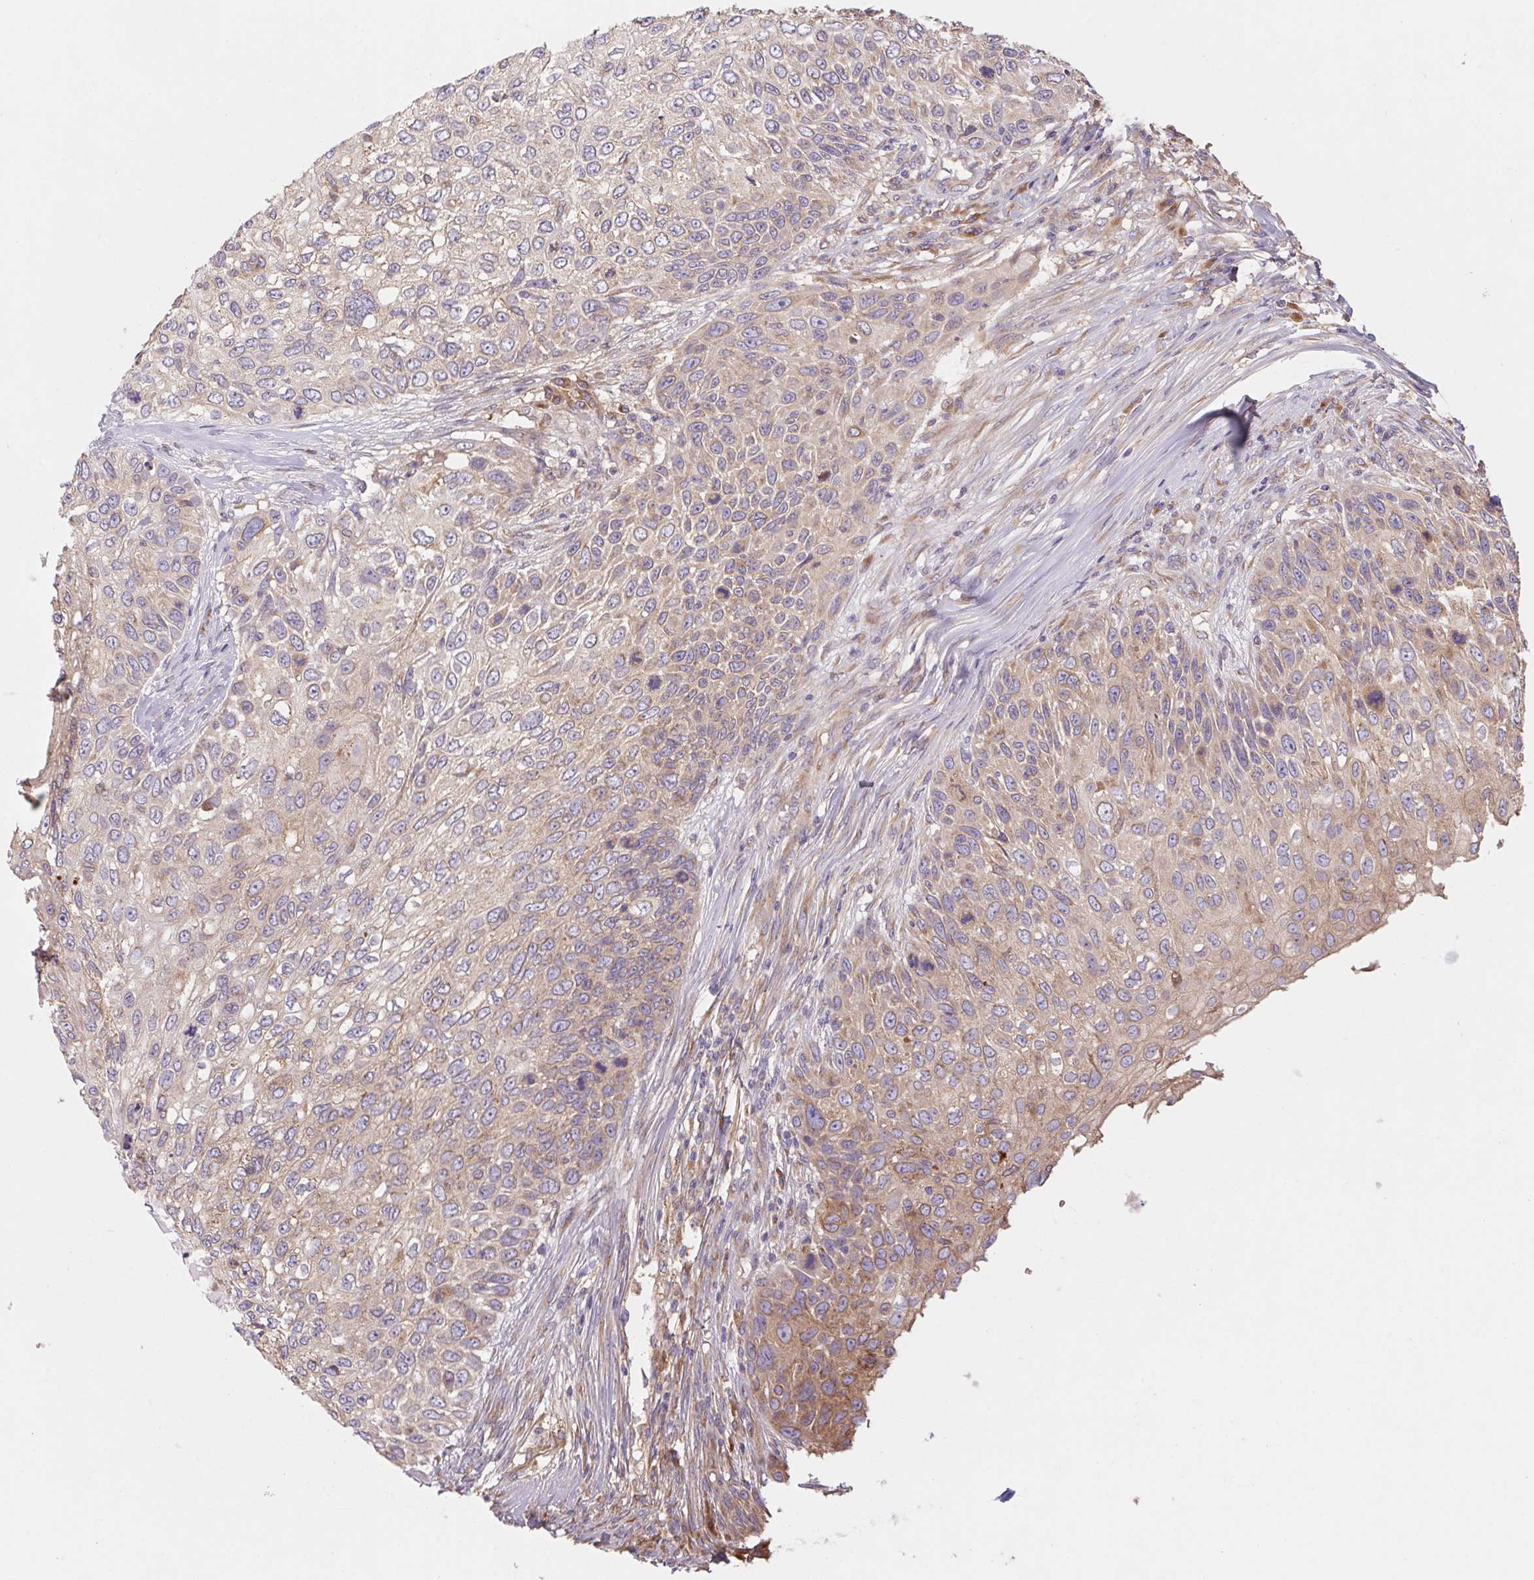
{"staining": {"intensity": "moderate", "quantity": "<25%", "location": "cytoplasmic/membranous"}, "tissue": "skin cancer", "cell_type": "Tumor cells", "image_type": "cancer", "snomed": [{"axis": "morphology", "description": "Squamous cell carcinoma, NOS"}, {"axis": "topography", "description": "Skin"}], "caption": "Immunohistochemistry of human skin cancer exhibits low levels of moderate cytoplasmic/membranous expression in approximately <25% of tumor cells.", "gene": "RAB1A", "patient": {"sex": "male", "age": 92}}